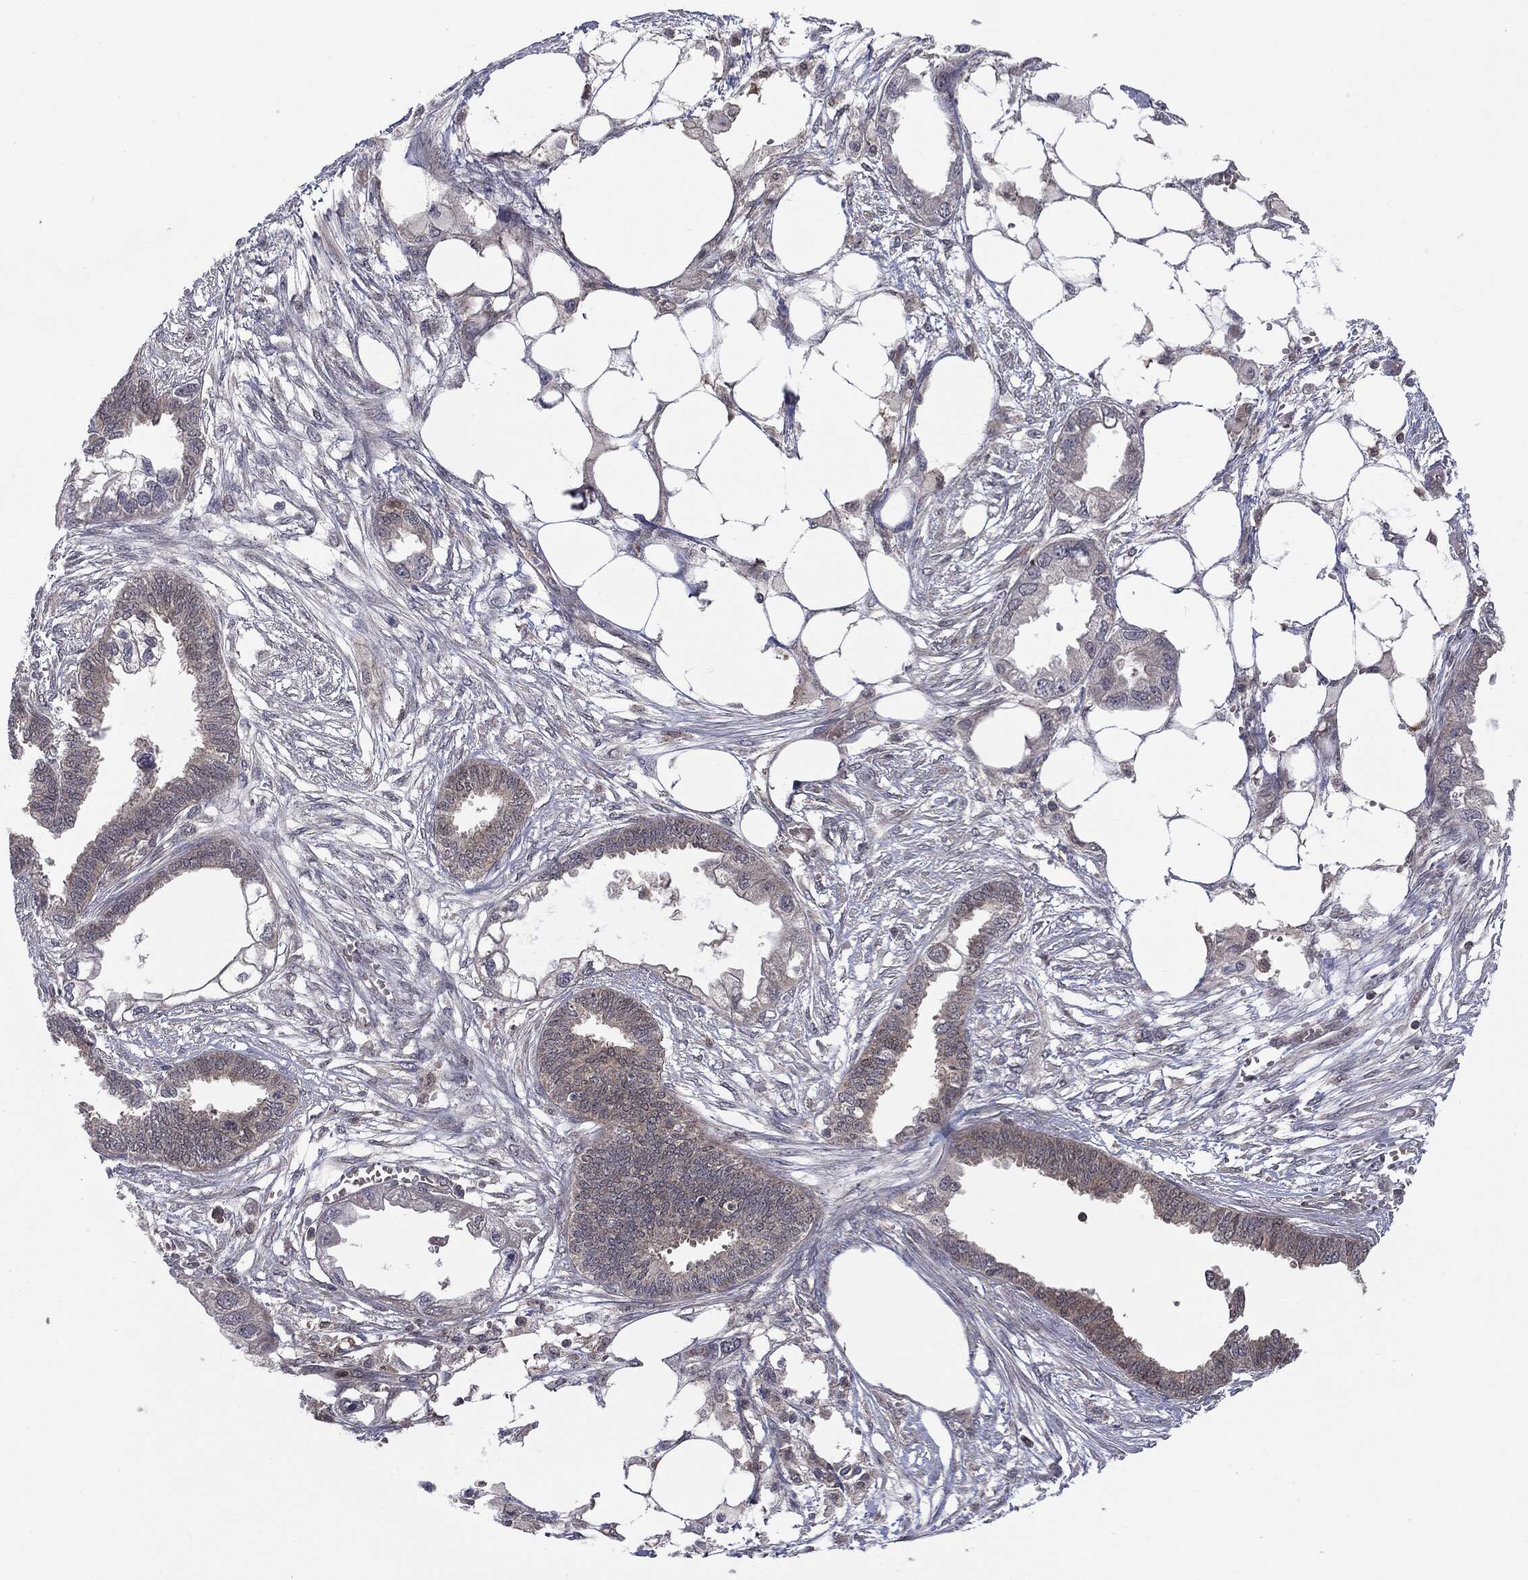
{"staining": {"intensity": "negative", "quantity": "none", "location": "none"}, "tissue": "endometrial cancer", "cell_type": "Tumor cells", "image_type": "cancer", "snomed": [{"axis": "morphology", "description": "Adenocarcinoma, NOS"}, {"axis": "morphology", "description": "Adenocarcinoma, metastatic, NOS"}, {"axis": "topography", "description": "Adipose tissue"}, {"axis": "topography", "description": "Endometrium"}], "caption": "Tumor cells are negative for protein expression in human endometrial cancer (metastatic adenocarcinoma).", "gene": "PTPA", "patient": {"sex": "female", "age": 67}}